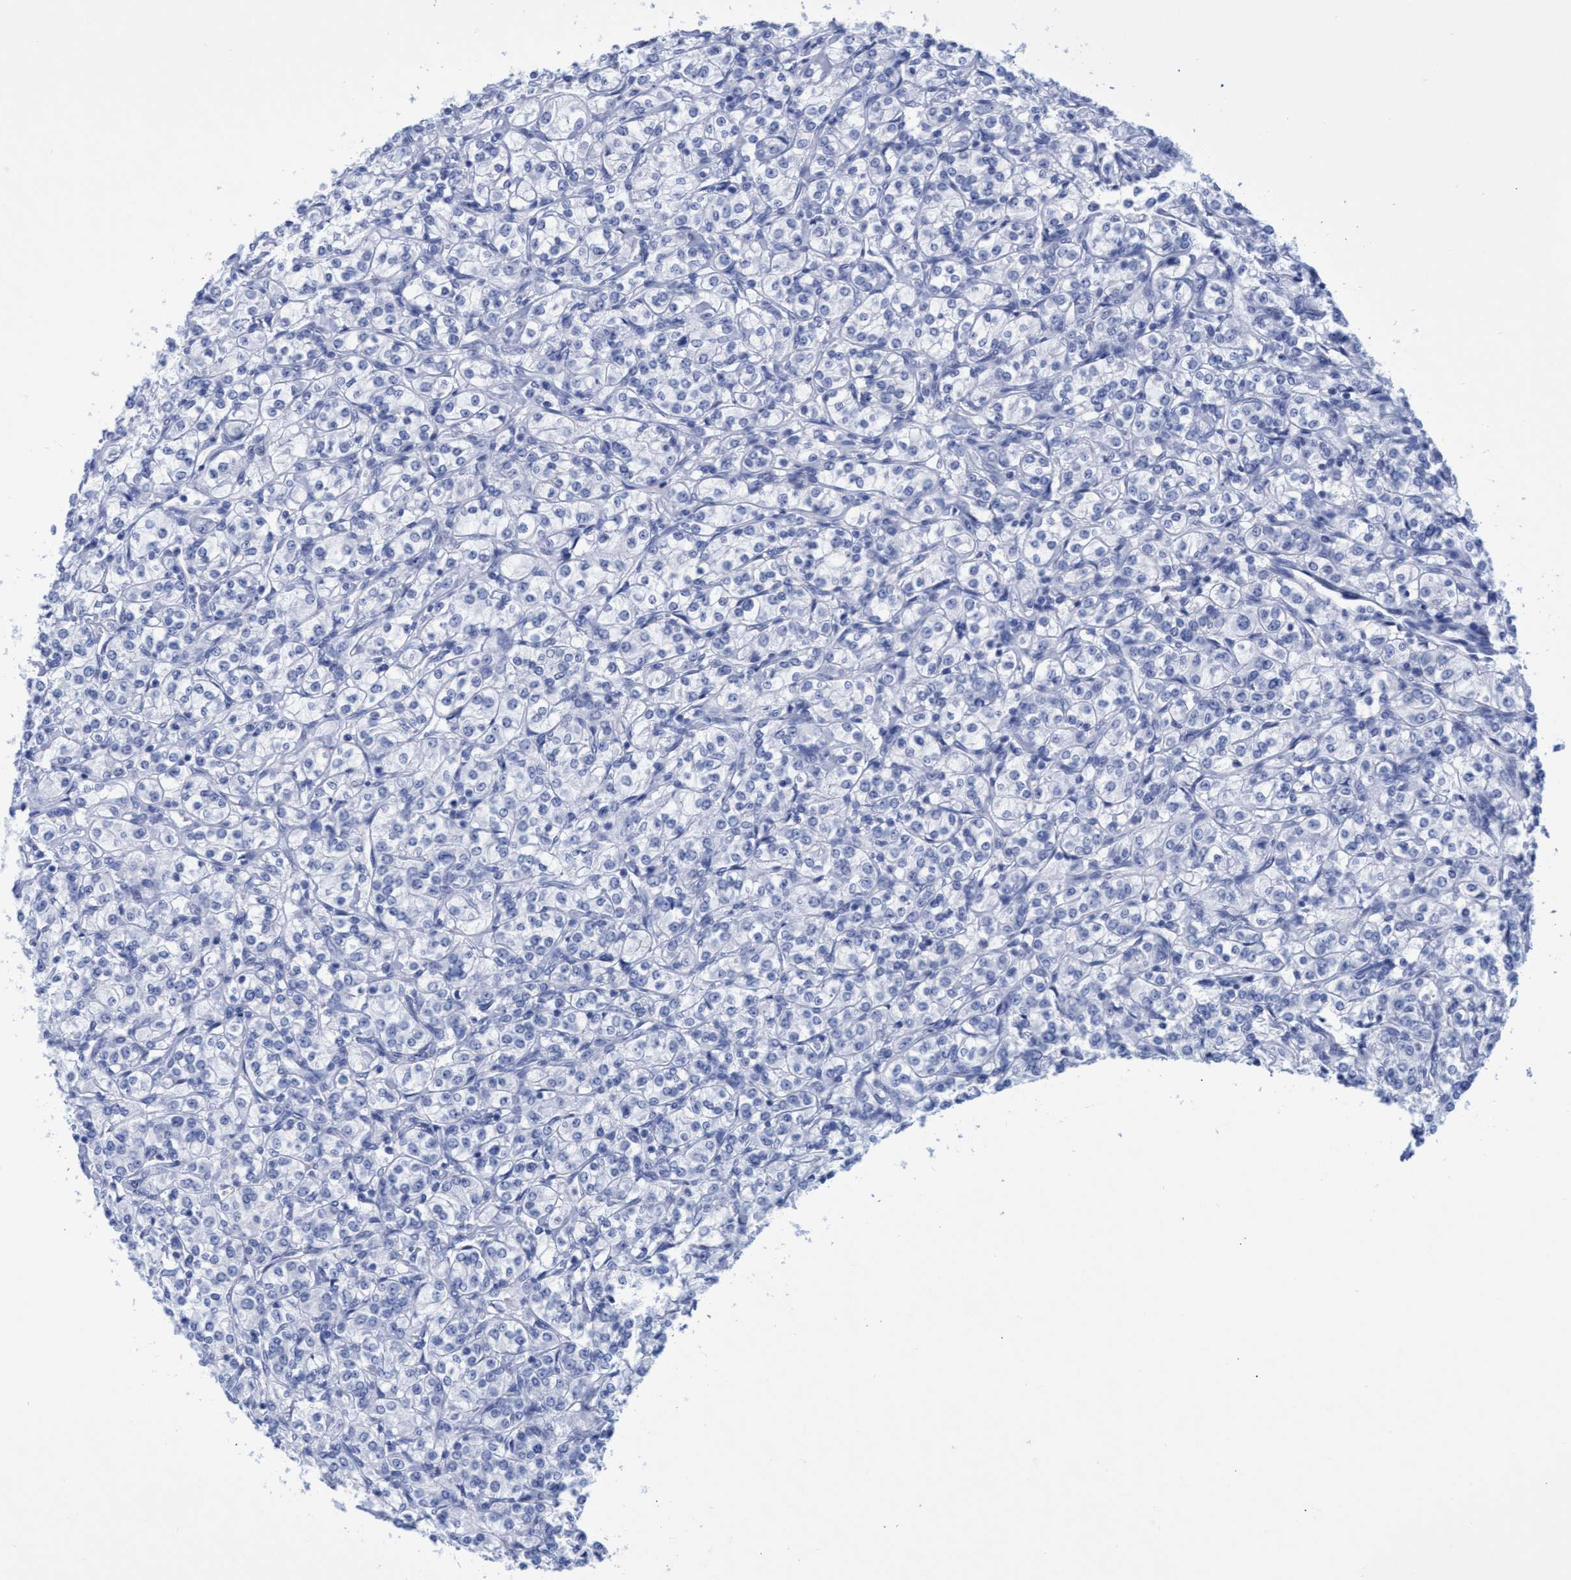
{"staining": {"intensity": "negative", "quantity": "none", "location": "none"}, "tissue": "renal cancer", "cell_type": "Tumor cells", "image_type": "cancer", "snomed": [{"axis": "morphology", "description": "Adenocarcinoma, NOS"}, {"axis": "topography", "description": "Kidney"}], "caption": "Protein analysis of renal adenocarcinoma demonstrates no significant positivity in tumor cells. (DAB IHC with hematoxylin counter stain).", "gene": "INSL6", "patient": {"sex": "male", "age": 77}}